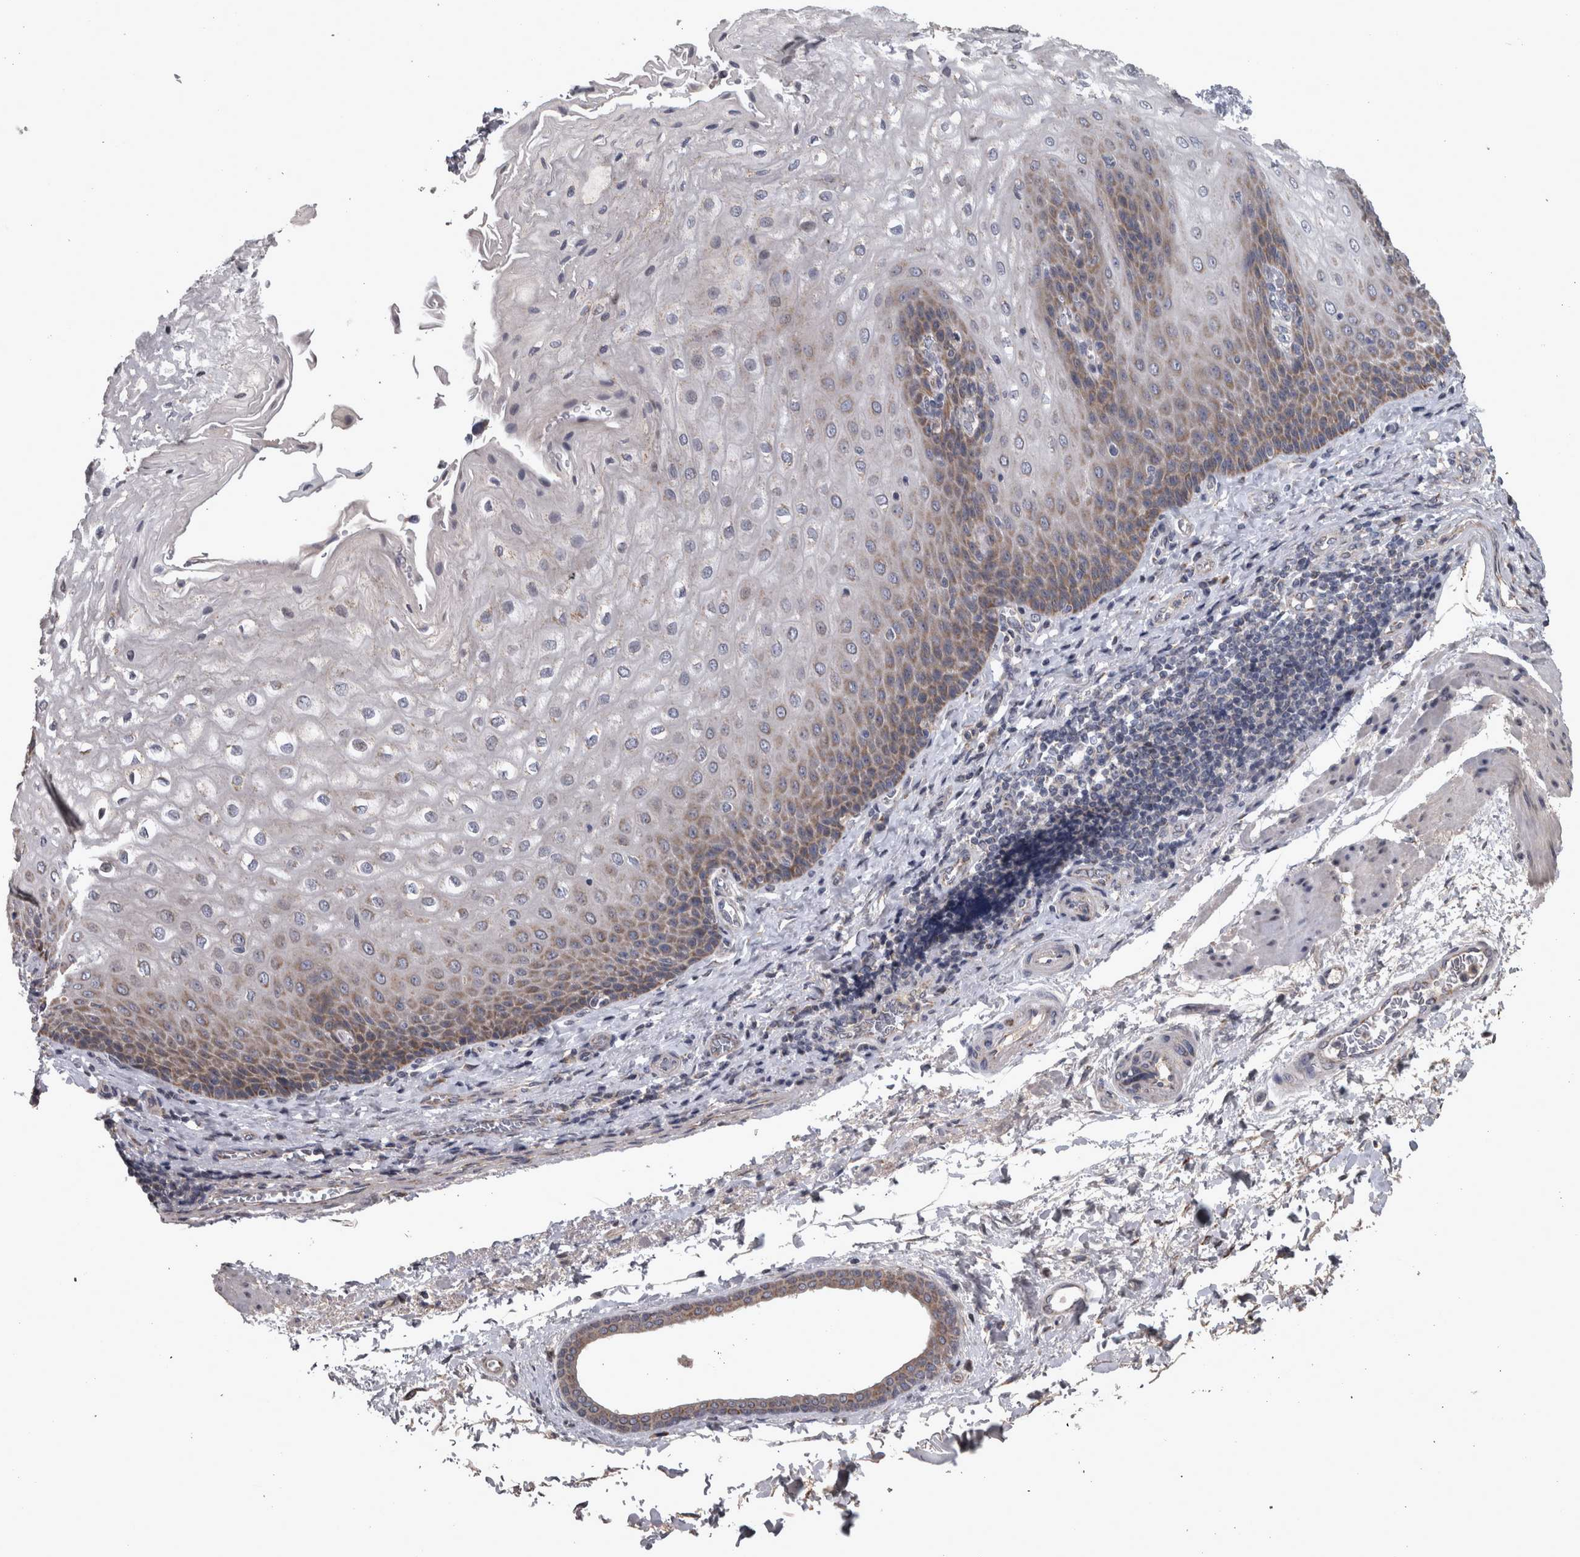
{"staining": {"intensity": "moderate", "quantity": "25%-75%", "location": "cytoplasmic/membranous"}, "tissue": "esophagus", "cell_type": "Squamous epithelial cells", "image_type": "normal", "snomed": [{"axis": "morphology", "description": "Normal tissue, NOS"}, {"axis": "topography", "description": "Esophagus"}], "caption": "Immunohistochemistry (IHC) histopathology image of benign esophagus: esophagus stained using immunohistochemistry (IHC) demonstrates medium levels of moderate protein expression localized specifically in the cytoplasmic/membranous of squamous epithelial cells, appearing as a cytoplasmic/membranous brown color.", "gene": "DBT", "patient": {"sex": "male", "age": 54}}